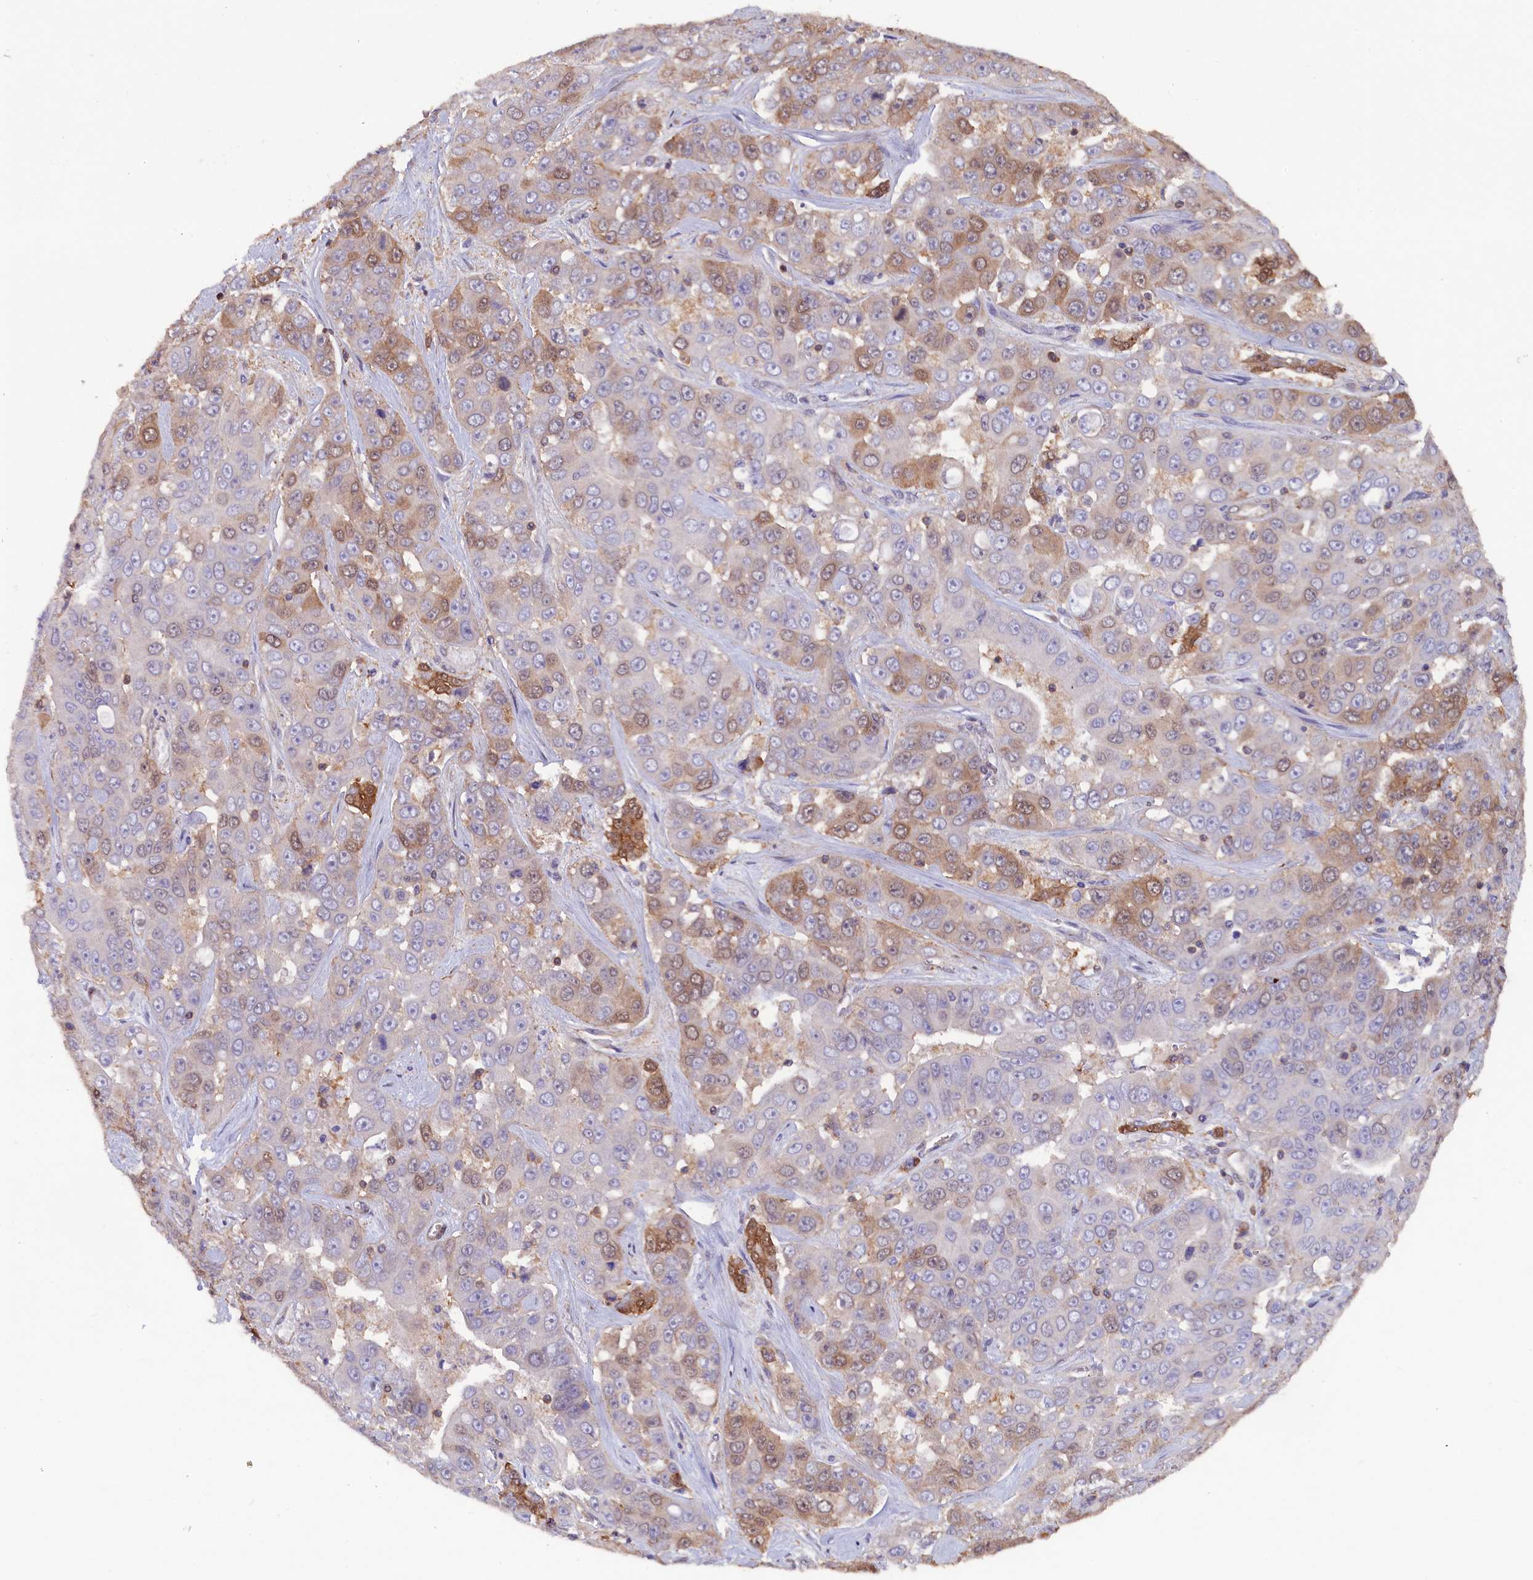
{"staining": {"intensity": "moderate", "quantity": "<25%", "location": "cytoplasmic/membranous"}, "tissue": "liver cancer", "cell_type": "Tumor cells", "image_type": "cancer", "snomed": [{"axis": "morphology", "description": "Cholangiocarcinoma"}, {"axis": "topography", "description": "Liver"}], "caption": "About <25% of tumor cells in liver cancer (cholangiocarcinoma) reveal moderate cytoplasmic/membranous protein positivity as visualized by brown immunohistochemical staining.", "gene": "JPT2", "patient": {"sex": "female", "age": 52}}